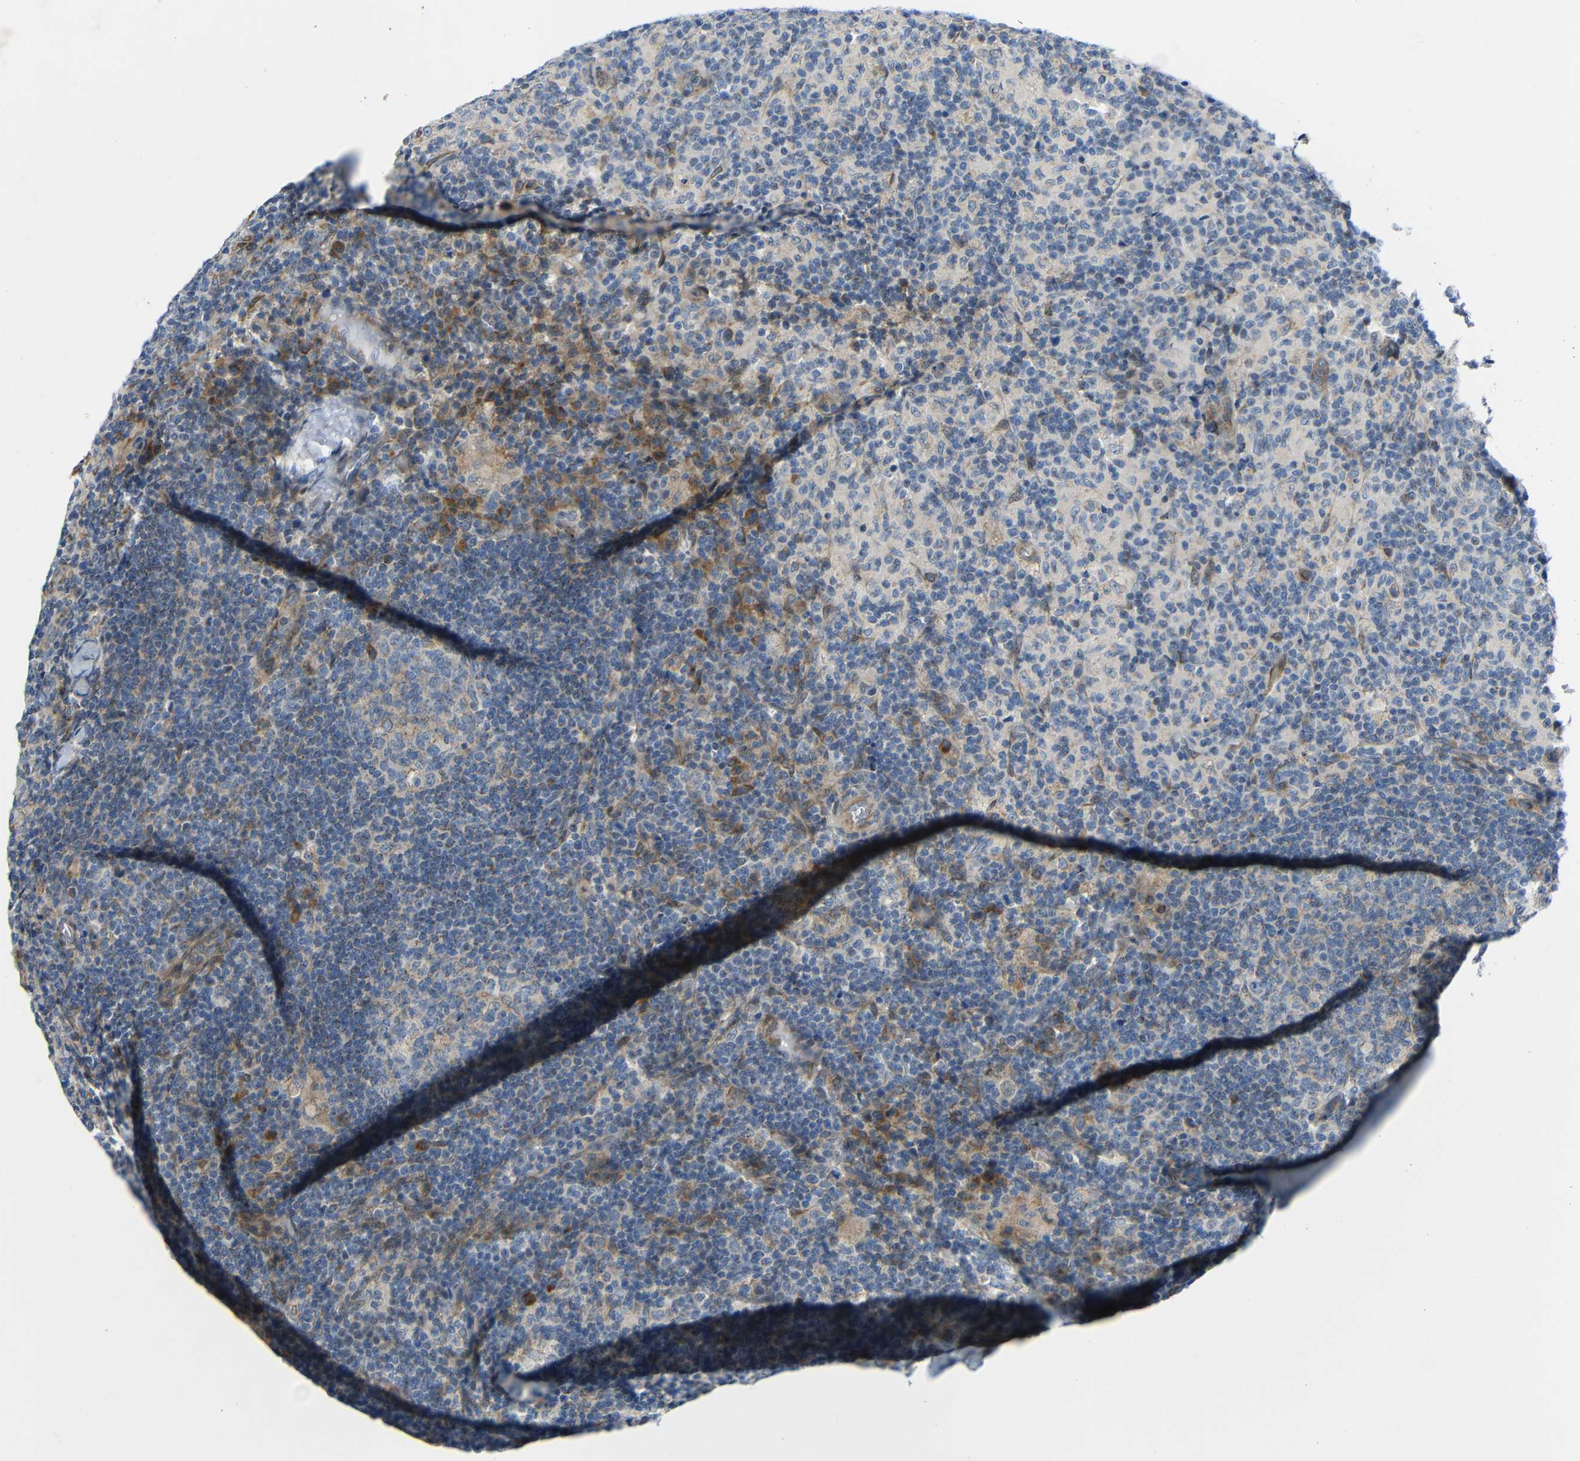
{"staining": {"intensity": "weak", "quantity": "25%-75%", "location": "cytoplasmic/membranous"}, "tissue": "lymph node", "cell_type": "Germinal center cells", "image_type": "normal", "snomed": [{"axis": "morphology", "description": "Normal tissue, NOS"}, {"axis": "morphology", "description": "Inflammation, NOS"}, {"axis": "topography", "description": "Lymph node"}], "caption": "Lymph node was stained to show a protein in brown. There is low levels of weak cytoplasmic/membranous positivity in approximately 25%-75% of germinal center cells.", "gene": "TMEM25", "patient": {"sex": "male", "age": 55}}